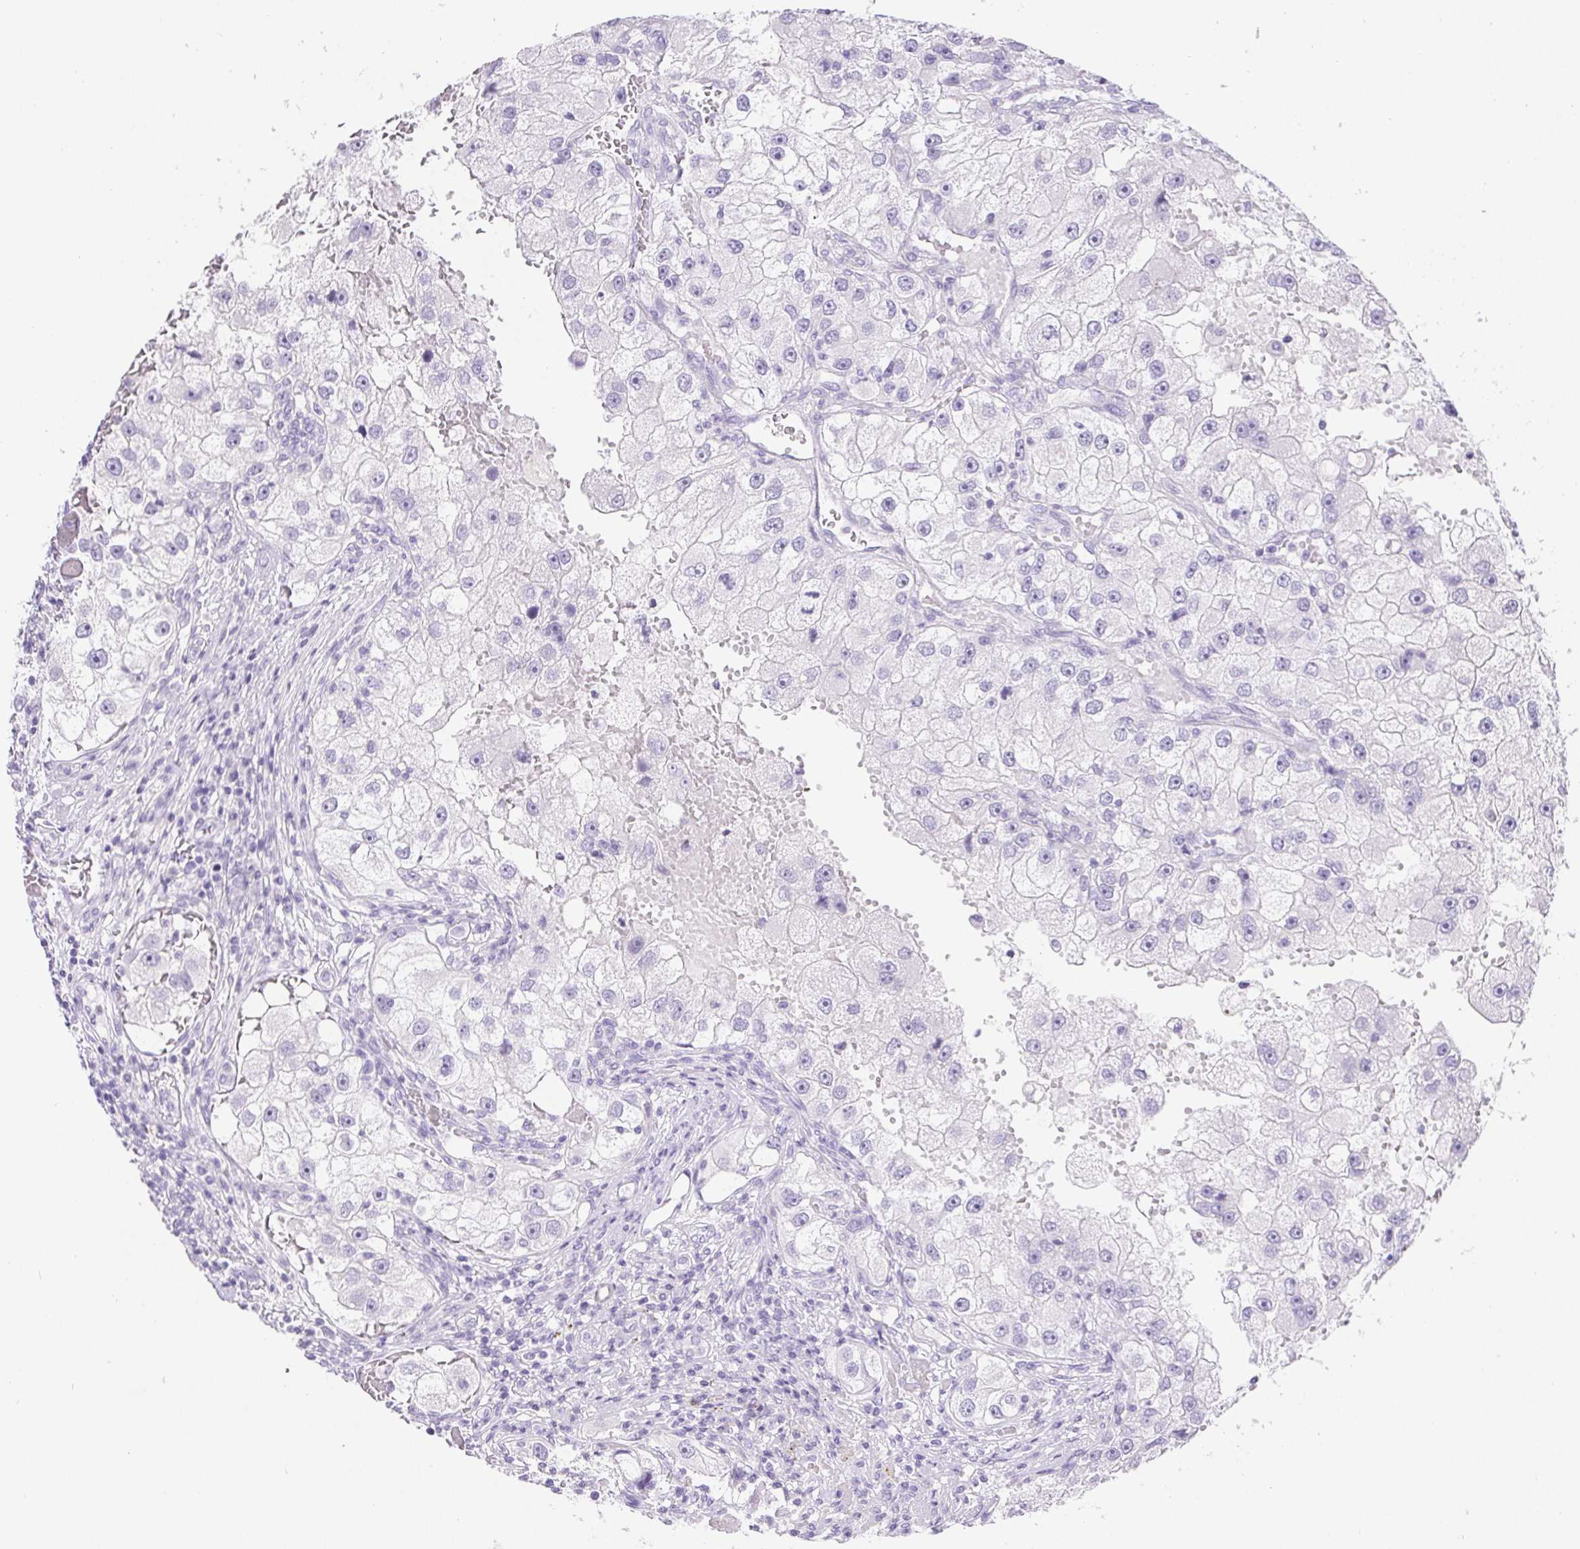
{"staining": {"intensity": "negative", "quantity": "none", "location": "none"}, "tissue": "renal cancer", "cell_type": "Tumor cells", "image_type": "cancer", "snomed": [{"axis": "morphology", "description": "Adenocarcinoma, NOS"}, {"axis": "topography", "description": "Kidney"}], "caption": "Immunohistochemical staining of adenocarcinoma (renal) reveals no significant positivity in tumor cells. (DAB (3,3'-diaminobenzidine) immunohistochemistry (IHC), high magnification).", "gene": "PNLIP", "patient": {"sex": "male", "age": 63}}